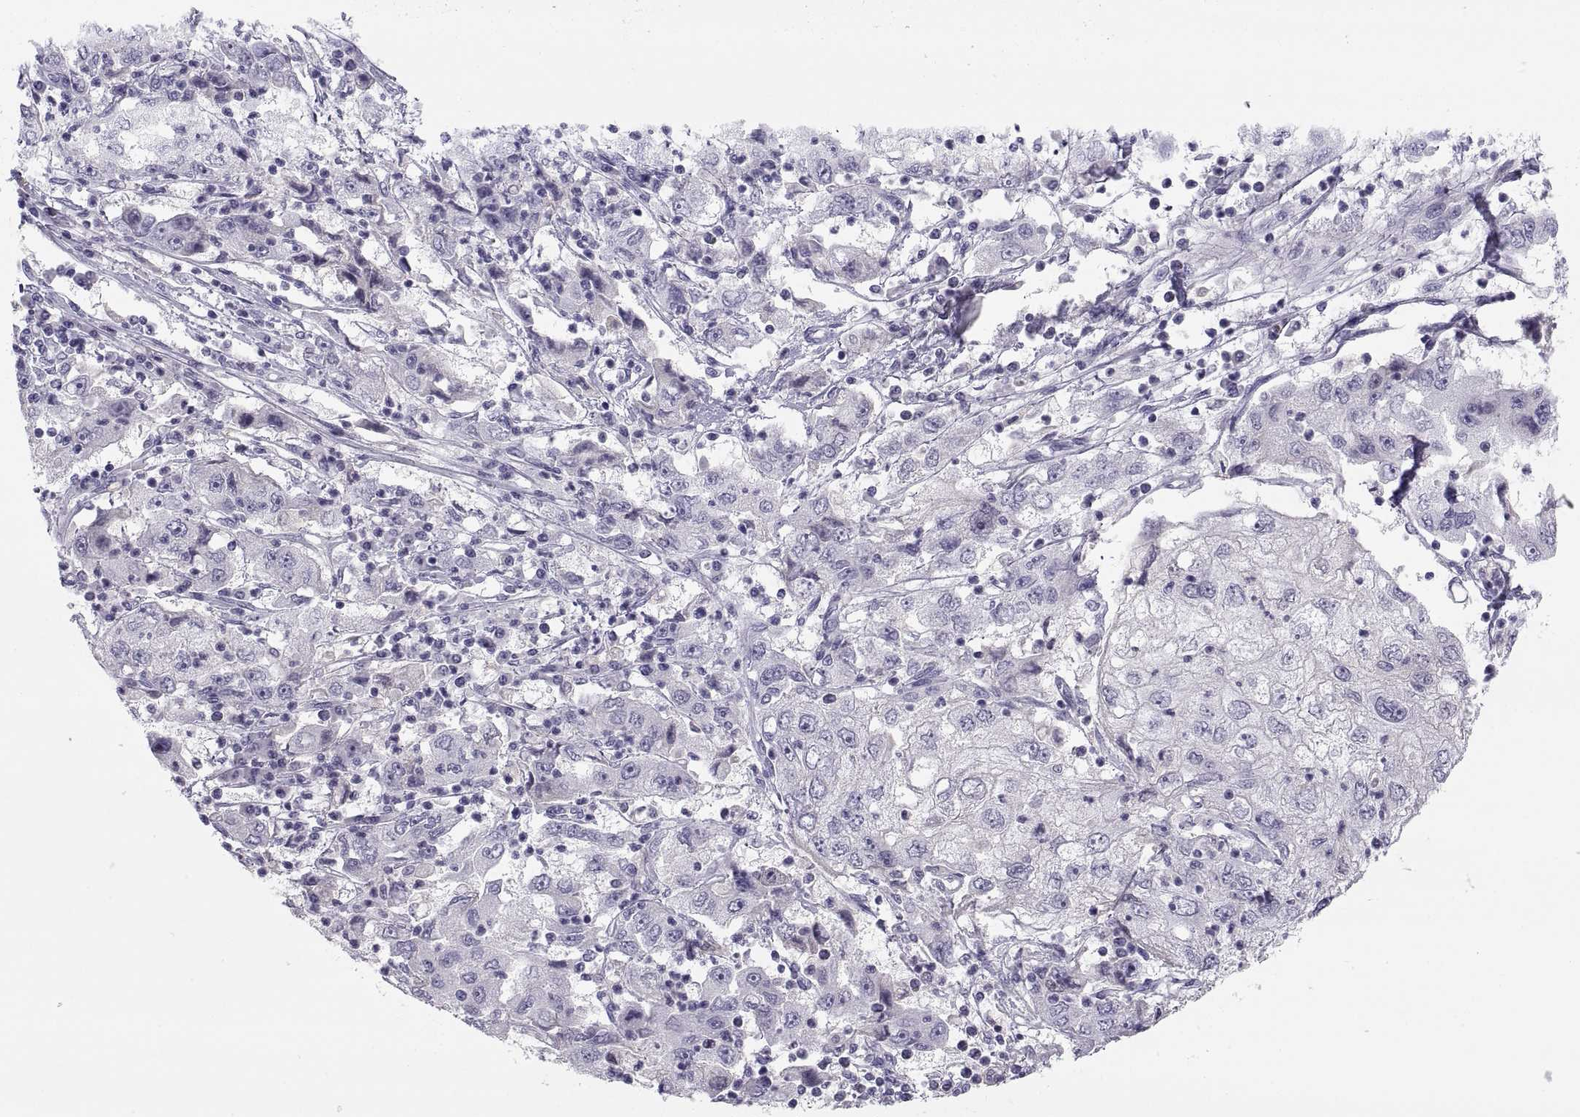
{"staining": {"intensity": "negative", "quantity": "none", "location": "none"}, "tissue": "cervical cancer", "cell_type": "Tumor cells", "image_type": "cancer", "snomed": [{"axis": "morphology", "description": "Squamous cell carcinoma, NOS"}, {"axis": "topography", "description": "Cervix"}], "caption": "The histopathology image shows no staining of tumor cells in cervical cancer (squamous cell carcinoma).", "gene": "MAGEB2", "patient": {"sex": "female", "age": 36}}